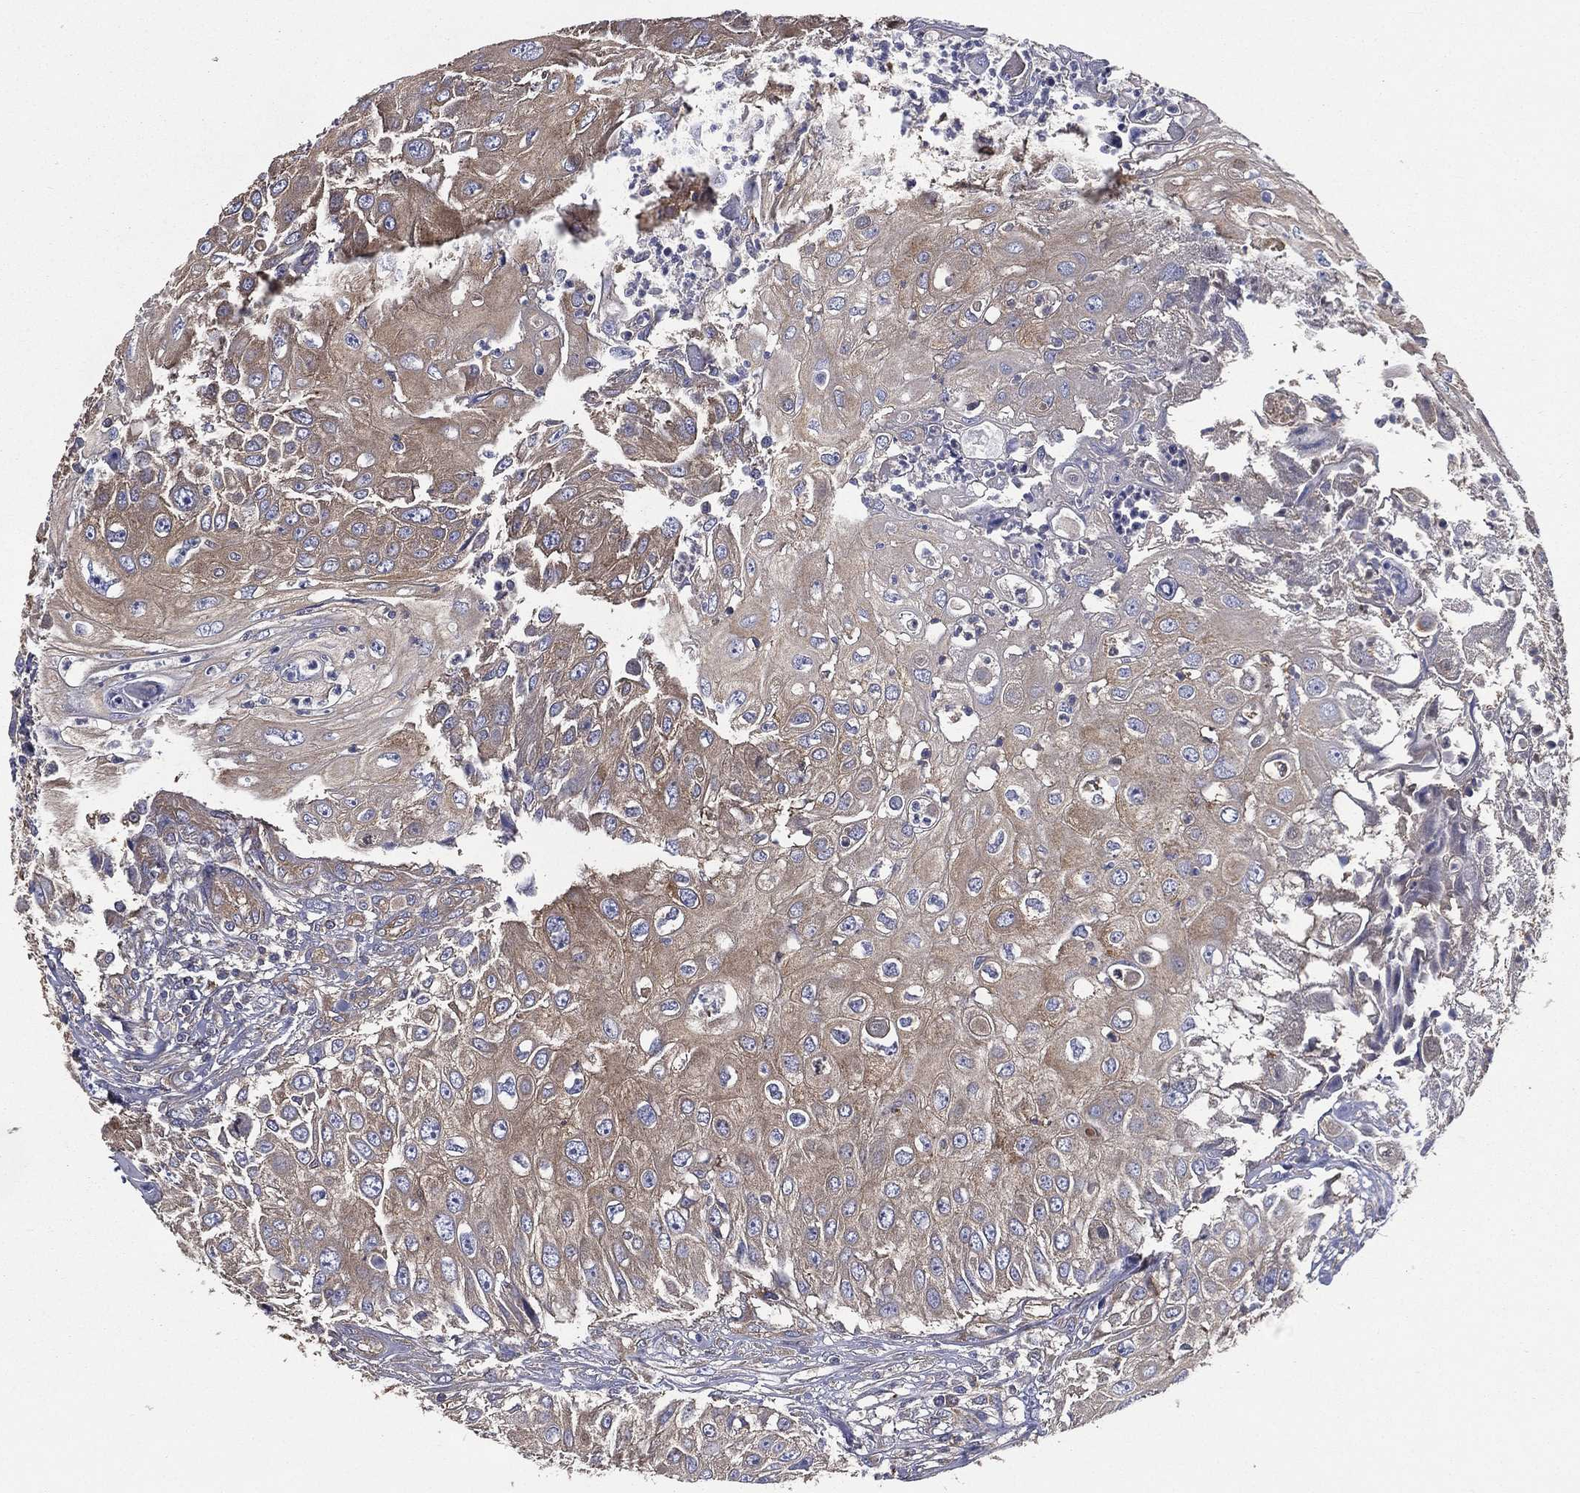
{"staining": {"intensity": "weak", "quantity": "25%-75%", "location": "cytoplasmic/membranous"}, "tissue": "urothelial cancer", "cell_type": "Tumor cells", "image_type": "cancer", "snomed": [{"axis": "morphology", "description": "Urothelial carcinoma, High grade"}, {"axis": "topography", "description": "Urinary bladder"}], "caption": "Urothelial cancer tissue demonstrates weak cytoplasmic/membranous staining in approximately 25%-75% of tumor cells, visualized by immunohistochemistry. The protein is stained brown, and the nuclei are stained in blue (DAB IHC with brightfield microscopy, high magnification).", "gene": "SARS1", "patient": {"sex": "female", "age": 79}}